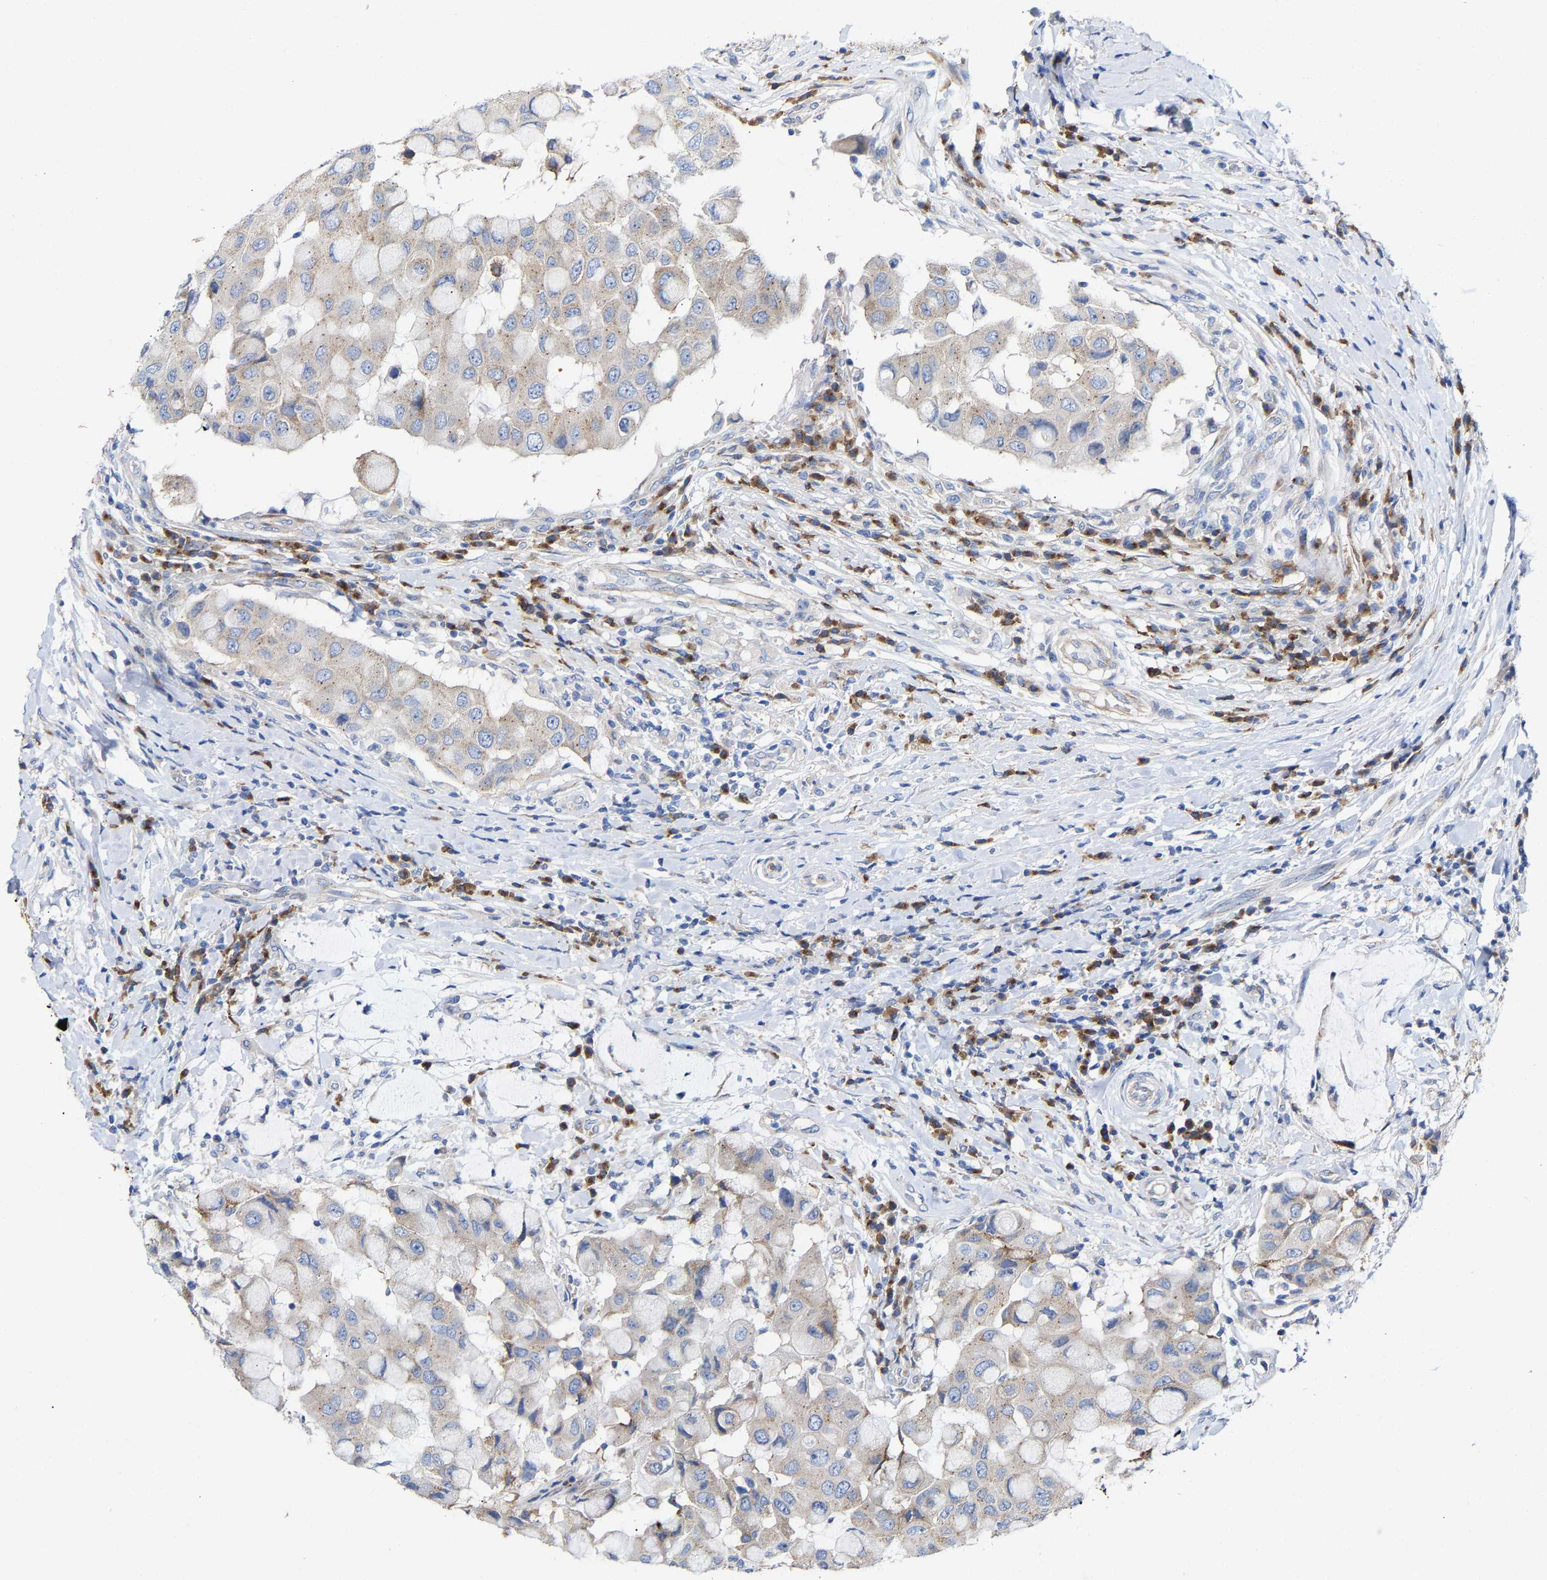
{"staining": {"intensity": "weak", "quantity": "<25%", "location": "cytoplasmic/membranous"}, "tissue": "breast cancer", "cell_type": "Tumor cells", "image_type": "cancer", "snomed": [{"axis": "morphology", "description": "Duct carcinoma"}, {"axis": "topography", "description": "Breast"}], "caption": "The histopathology image exhibits no staining of tumor cells in breast cancer (infiltrating ductal carcinoma). (DAB immunohistochemistry, high magnification).", "gene": "PPP1R15A", "patient": {"sex": "female", "age": 27}}